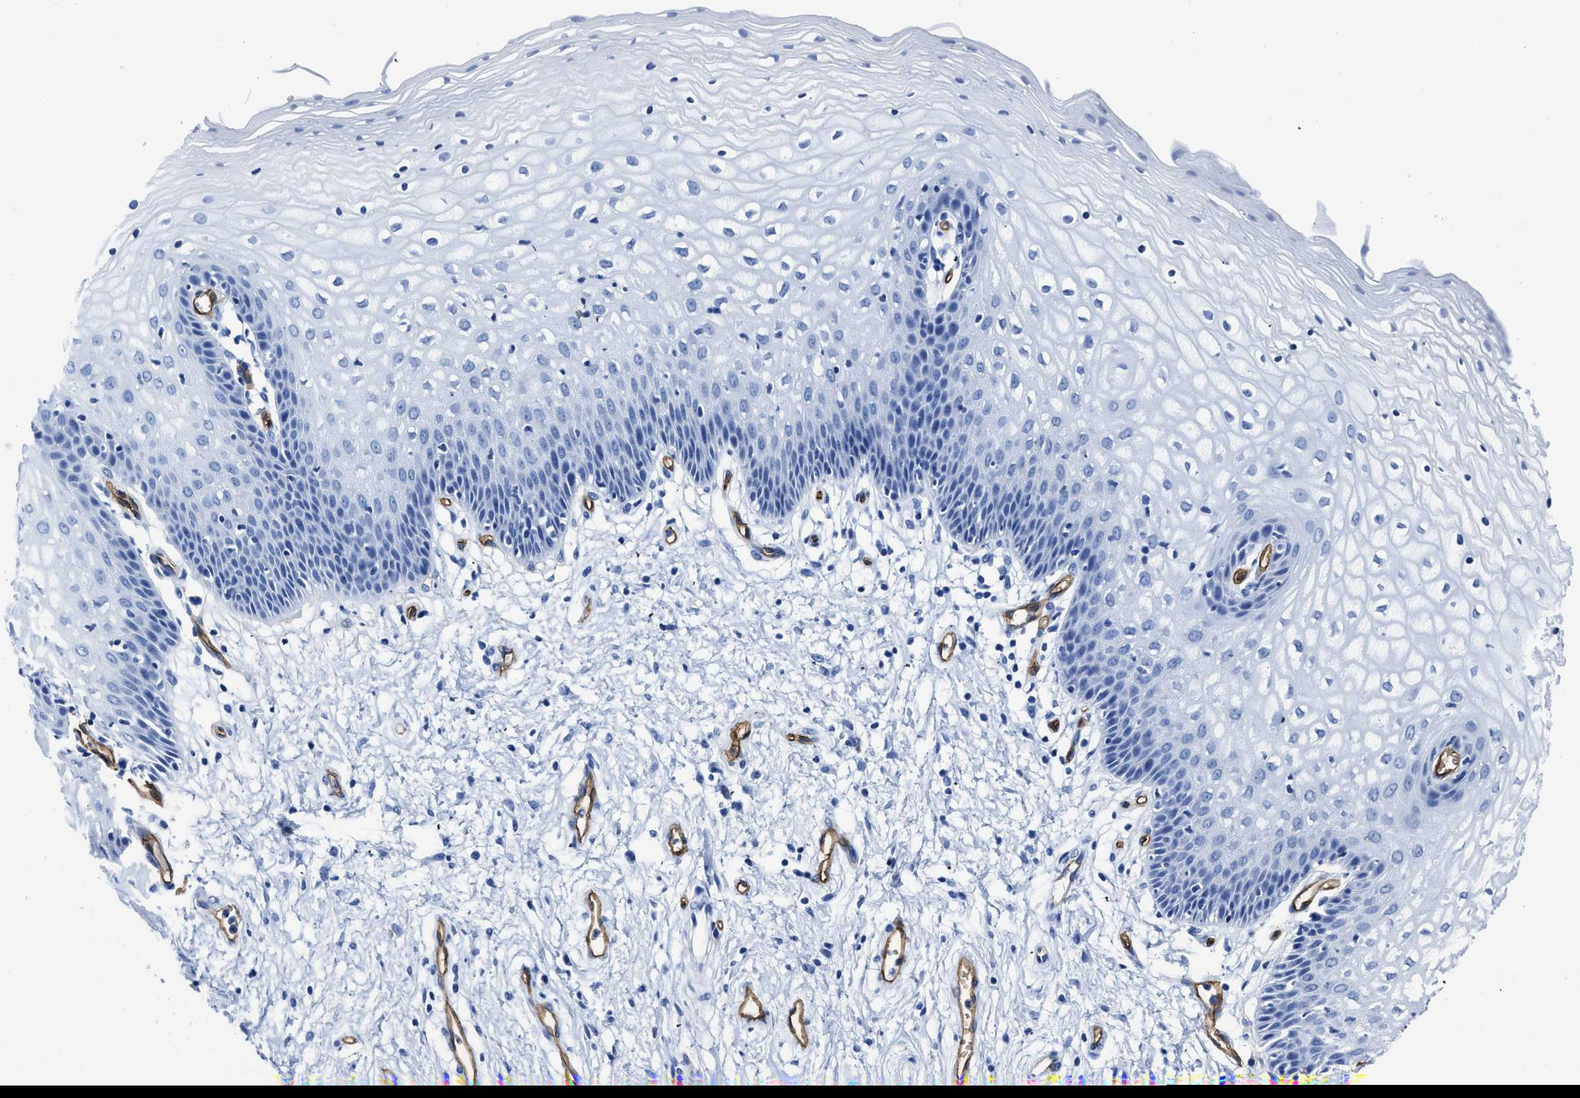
{"staining": {"intensity": "negative", "quantity": "none", "location": "none"}, "tissue": "vagina", "cell_type": "Squamous epithelial cells", "image_type": "normal", "snomed": [{"axis": "morphology", "description": "Normal tissue, NOS"}, {"axis": "topography", "description": "Vagina"}], "caption": "Squamous epithelial cells show no significant expression in benign vagina.", "gene": "AQP1", "patient": {"sex": "female", "age": 34}}